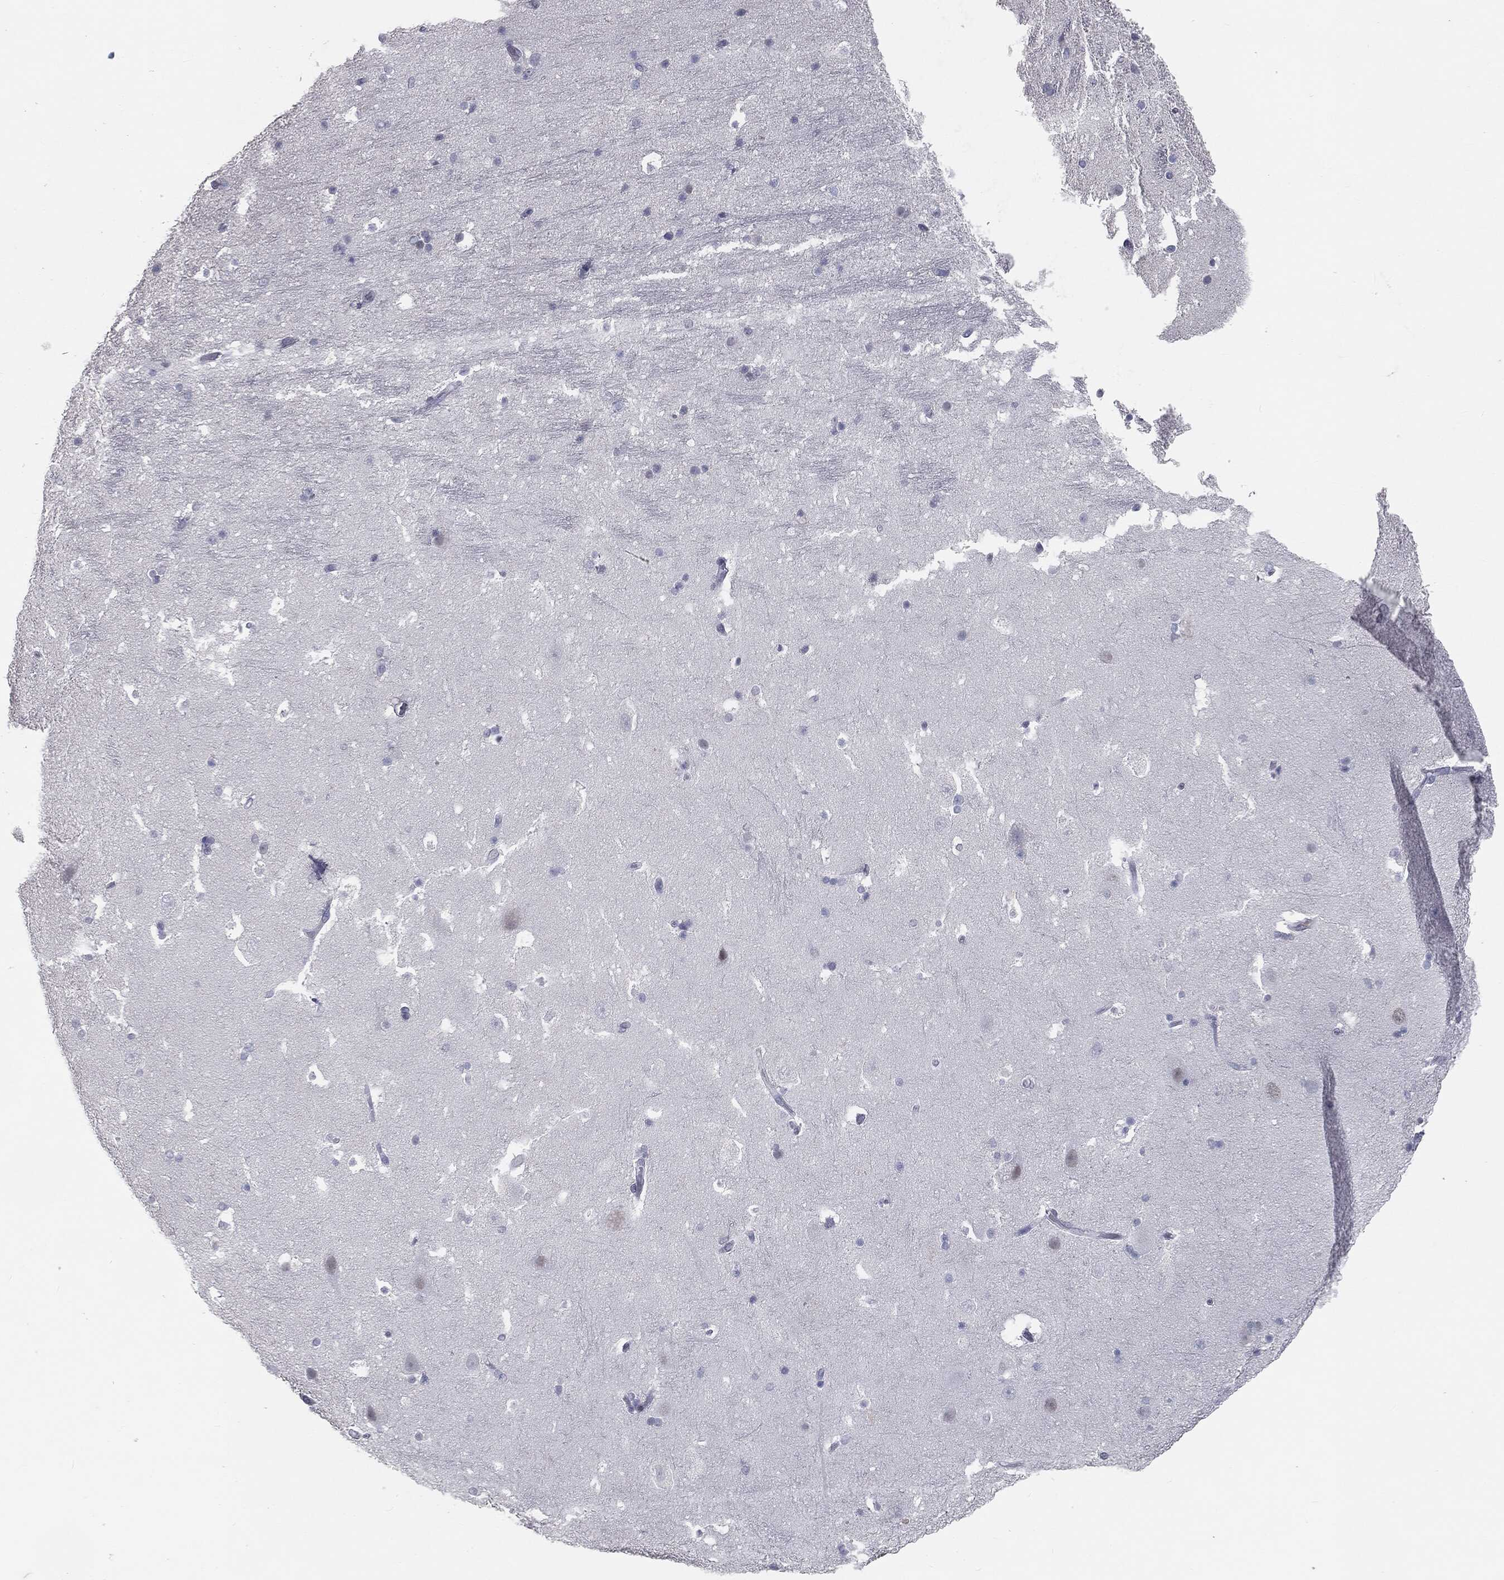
{"staining": {"intensity": "negative", "quantity": "none", "location": "none"}, "tissue": "hippocampus", "cell_type": "Glial cells", "image_type": "normal", "snomed": [{"axis": "morphology", "description": "Normal tissue, NOS"}, {"axis": "topography", "description": "Hippocampus"}], "caption": "The photomicrograph reveals no staining of glial cells in benign hippocampus.", "gene": "PRAME", "patient": {"sex": "male", "age": 51}}